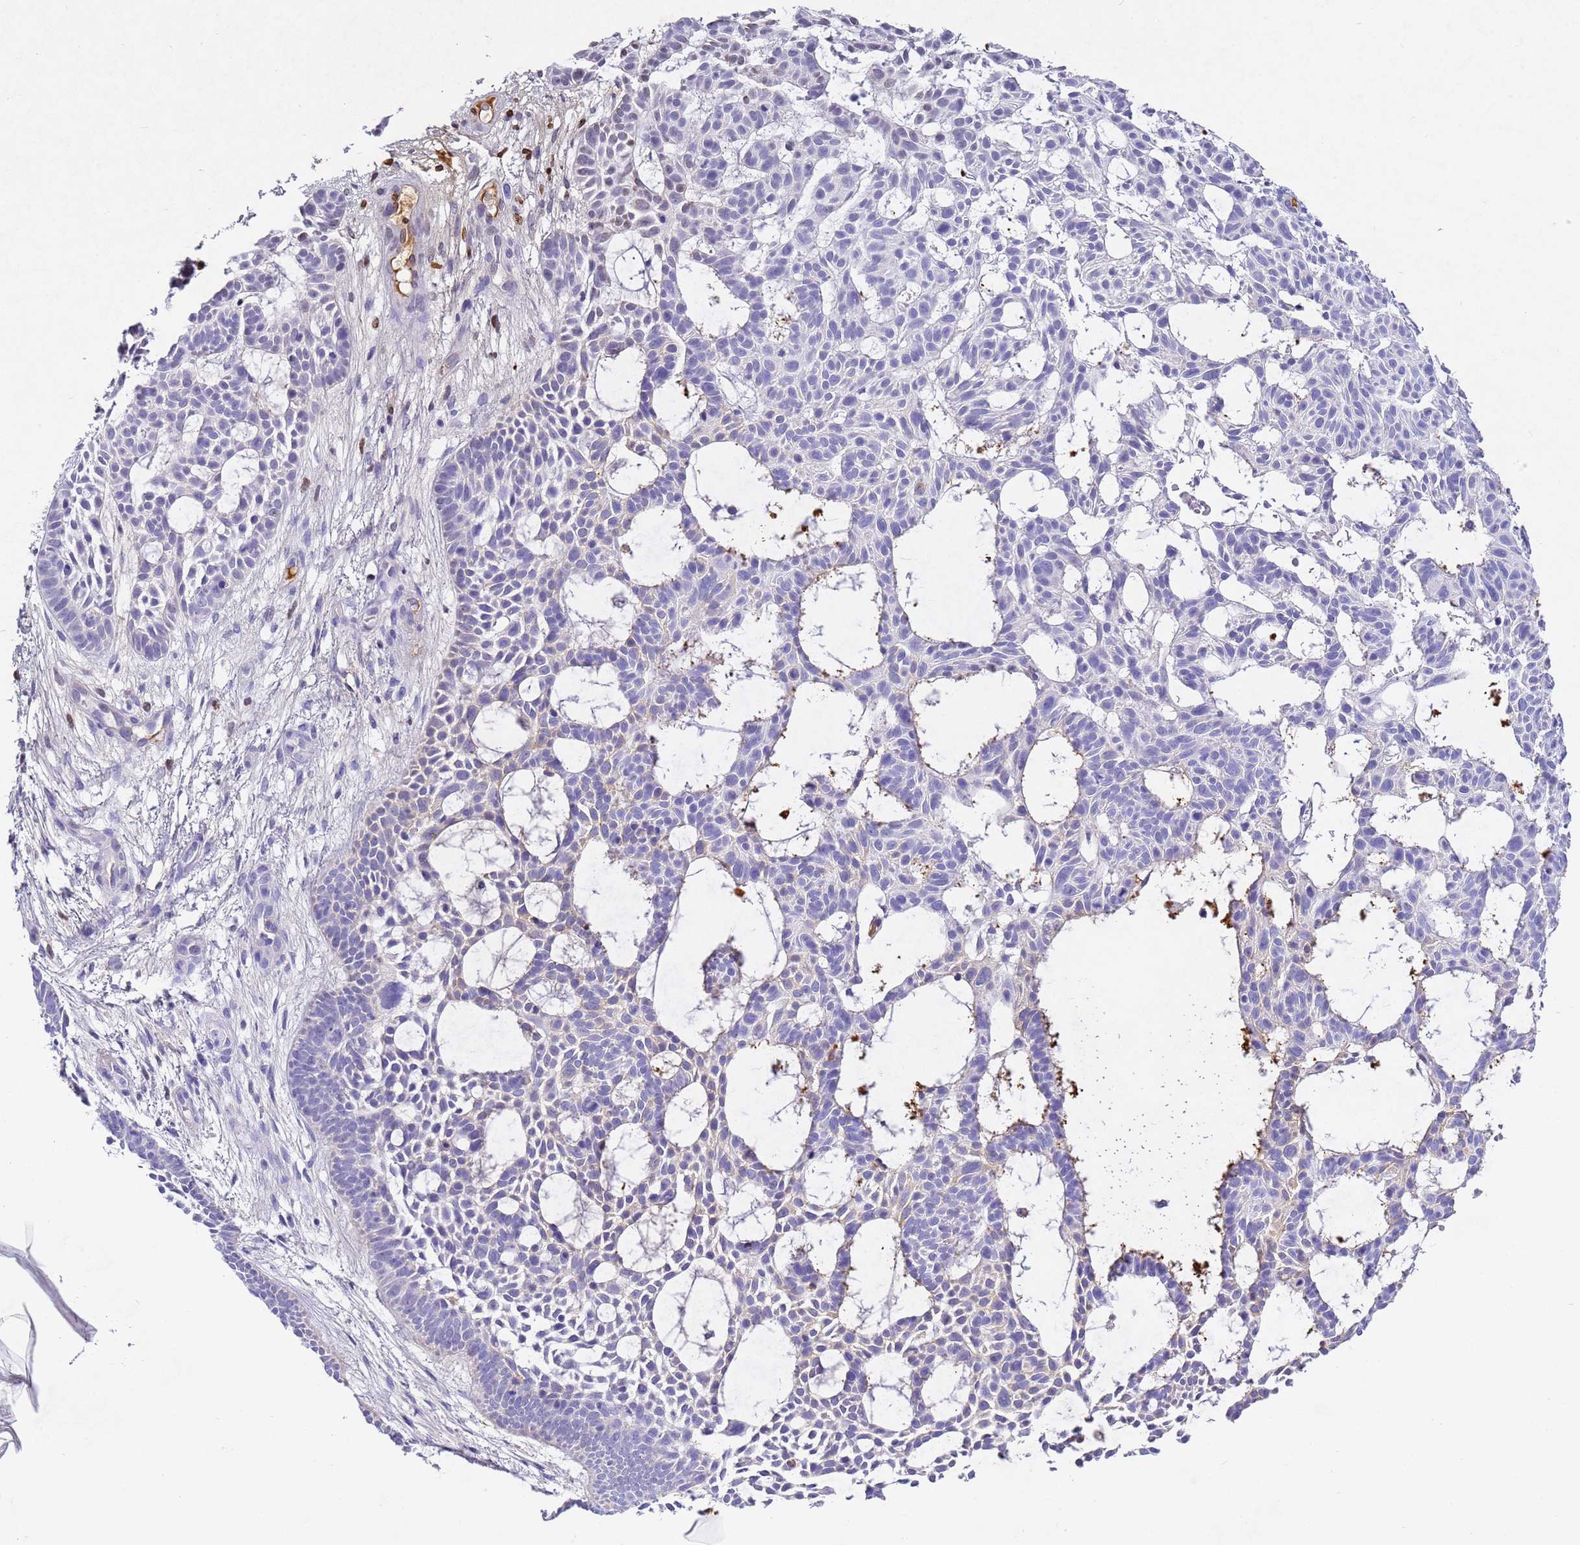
{"staining": {"intensity": "negative", "quantity": "none", "location": "none"}, "tissue": "skin cancer", "cell_type": "Tumor cells", "image_type": "cancer", "snomed": [{"axis": "morphology", "description": "Basal cell carcinoma"}, {"axis": "topography", "description": "Skin"}], "caption": "A histopathology image of human skin basal cell carcinoma is negative for staining in tumor cells.", "gene": "CFHR2", "patient": {"sex": "male", "age": 89}}